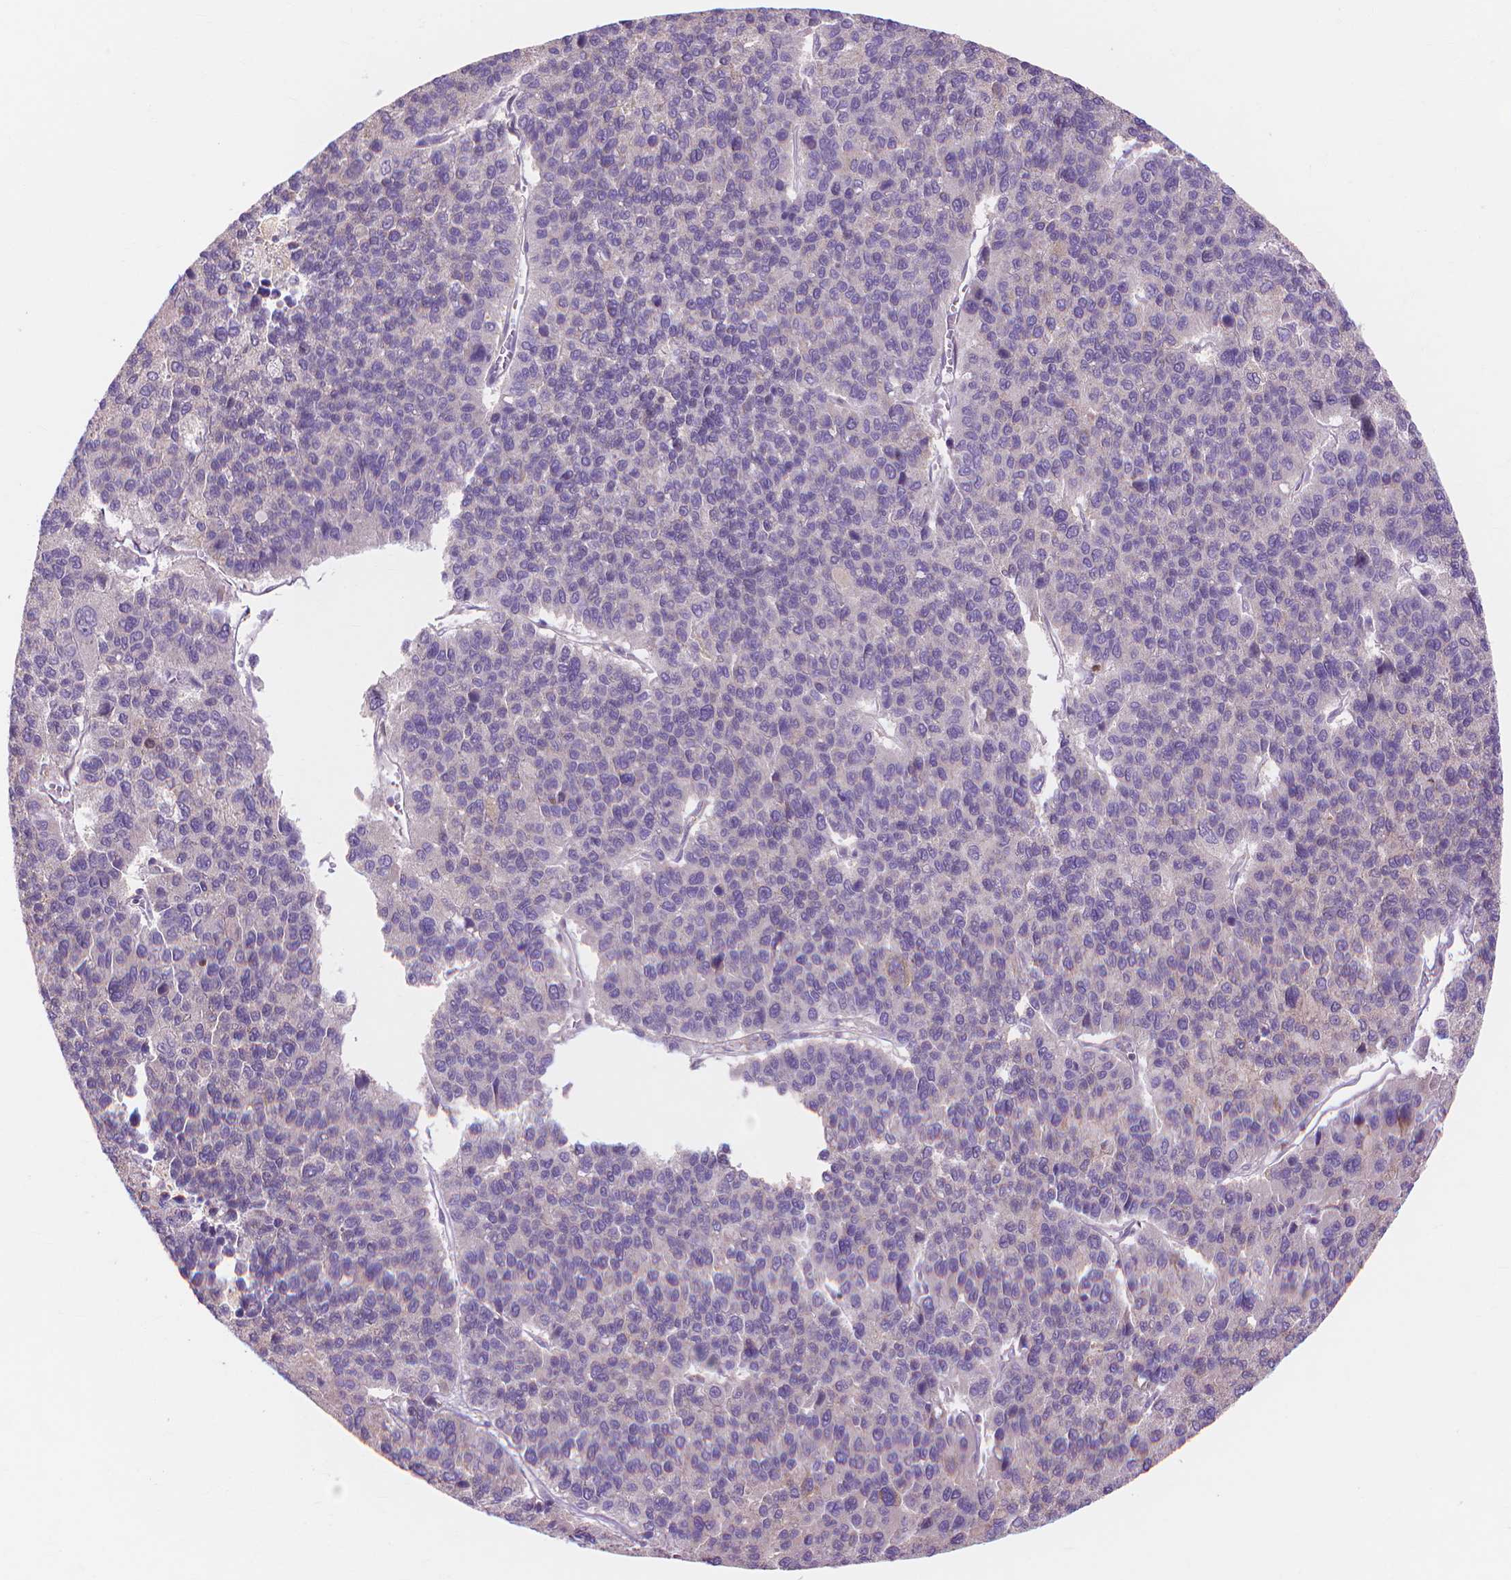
{"staining": {"intensity": "negative", "quantity": "none", "location": "none"}, "tissue": "liver cancer", "cell_type": "Tumor cells", "image_type": "cancer", "snomed": [{"axis": "morphology", "description": "Carcinoma, Hepatocellular, NOS"}, {"axis": "topography", "description": "Liver"}], "caption": "An immunohistochemistry (IHC) photomicrograph of hepatocellular carcinoma (liver) is shown. There is no staining in tumor cells of hepatocellular carcinoma (liver).", "gene": "PRDM13", "patient": {"sex": "female", "age": 41}}